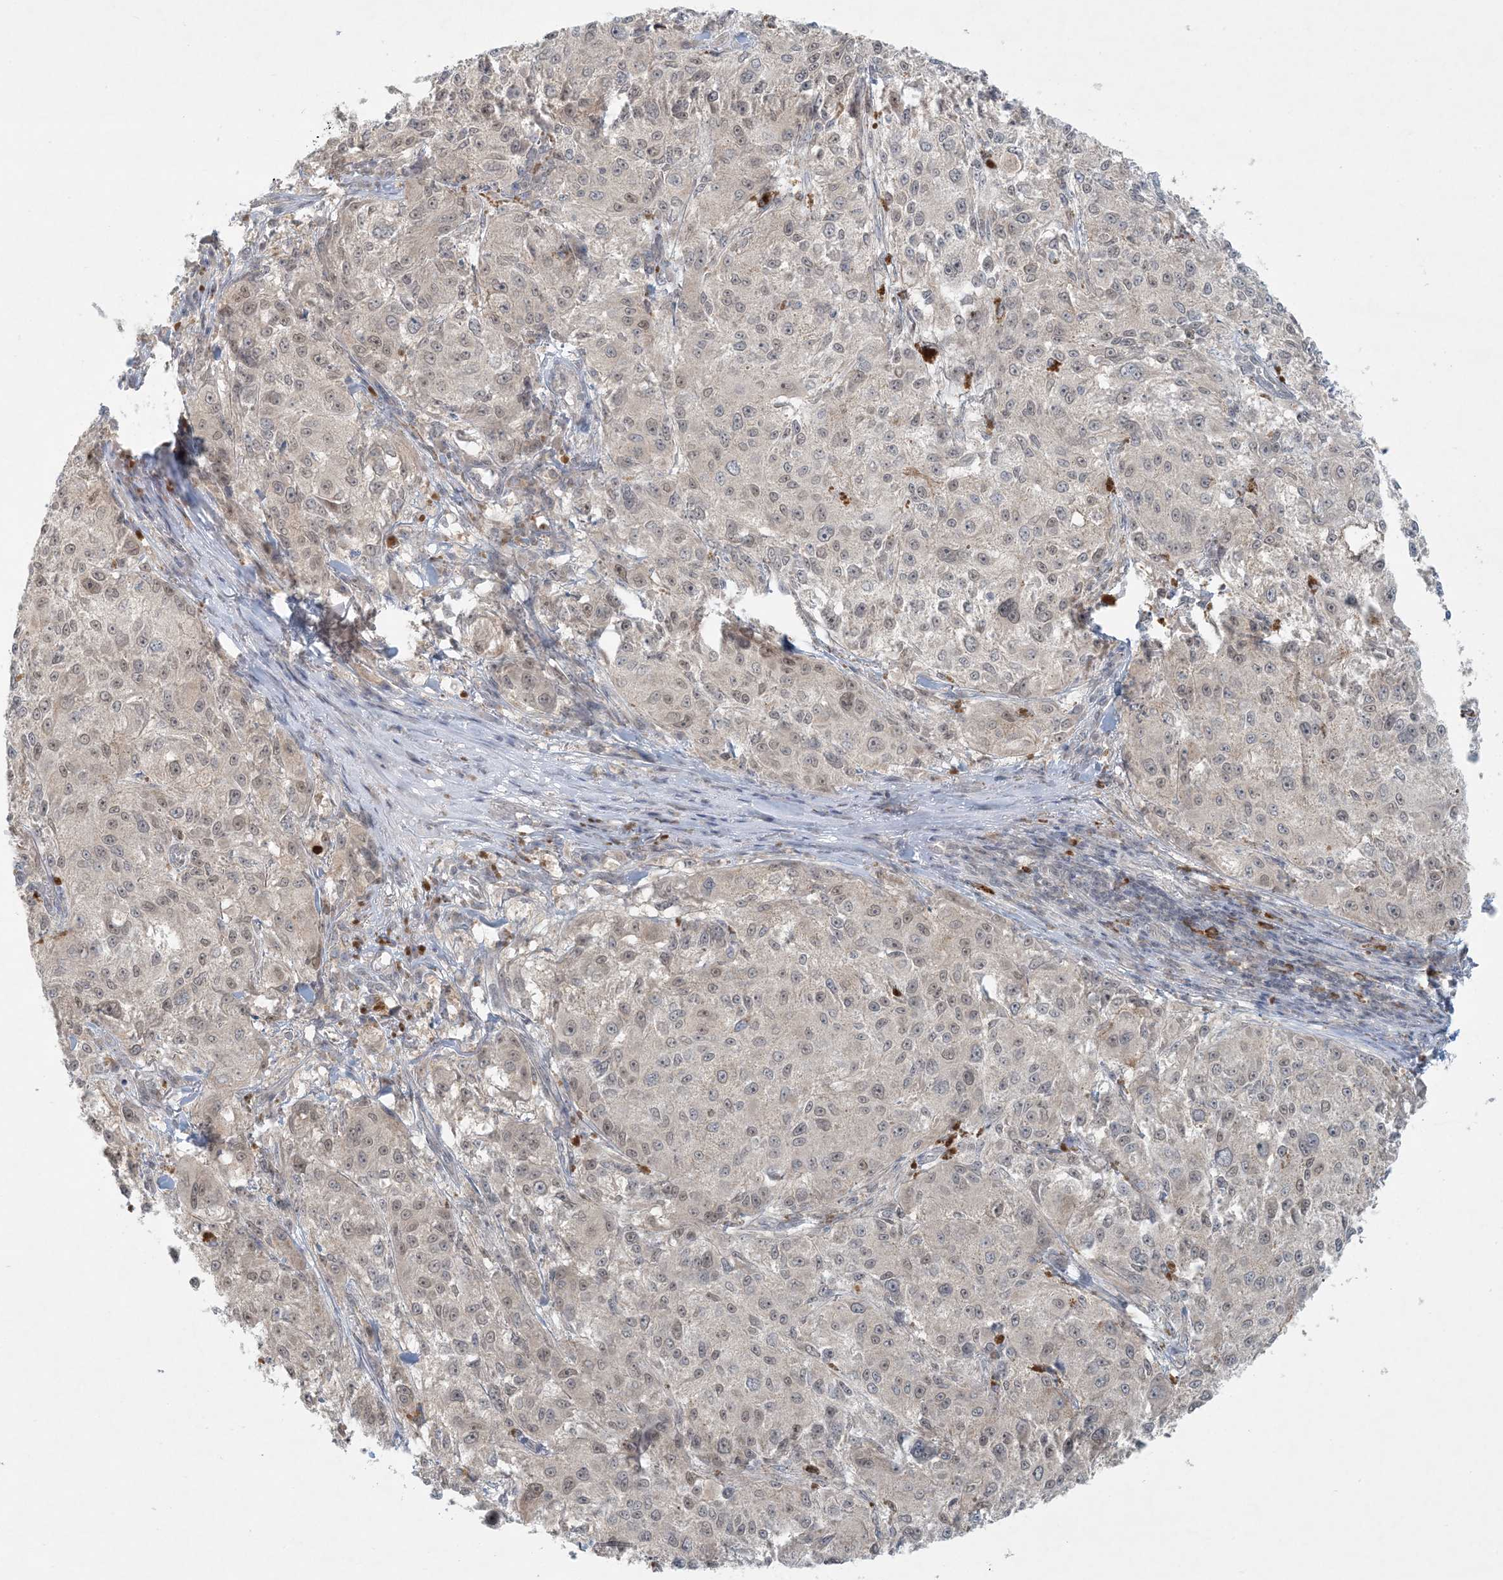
{"staining": {"intensity": "weak", "quantity": ">75%", "location": "nuclear"}, "tissue": "melanoma", "cell_type": "Tumor cells", "image_type": "cancer", "snomed": [{"axis": "morphology", "description": "Necrosis, NOS"}, {"axis": "morphology", "description": "Malignant melanoma, NOS"}, {"axis": "topography", "description": "Skin"}], "caption": "Weak nuclear protein expression is seen in about >75% of tumor cells in melanoma.", "gene": "OBI1", "patient": {"sex": "female", "age": 87}}